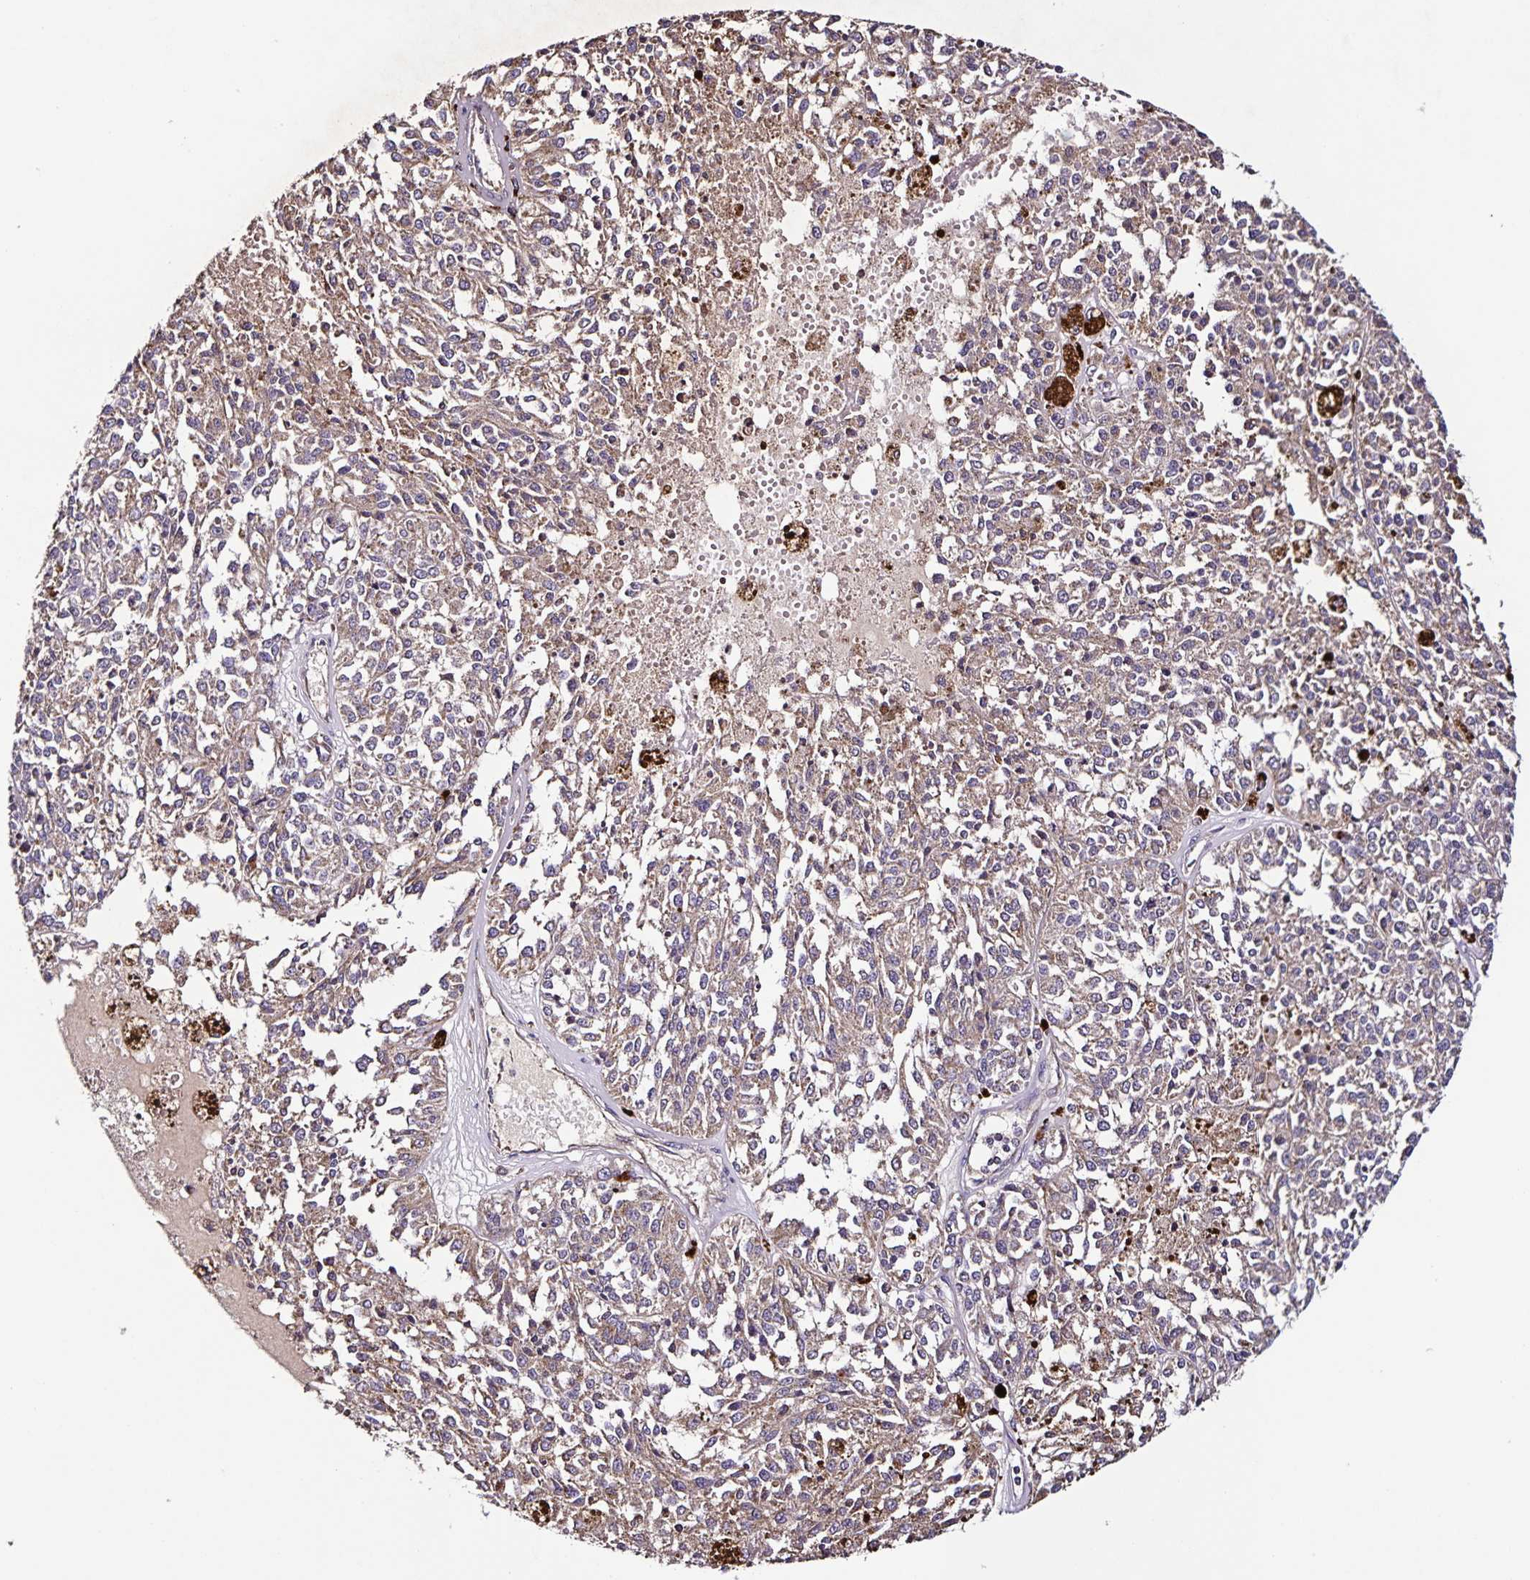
{"staining": {"intensity": "weak", "quantity": "25%-75%", "location": "cytoplasmic/membranous"}, "tissue": "melanoma", "cell_type": "Tumor cells", "image_type": "cancer", "snomed": [{"axis": "morphology", "description": "Malignant melanoma, Metastatic site"}, {"axis": "topography", "description": "Lymph node"}], "caption": "Protein expression analysis of human melanoma reveals weak cytoplasmic/membranous positivity in about 25%-75% of tumor cells.", "gene": "MAN1A1", "patient": {"sex": "female", "age": 64}}